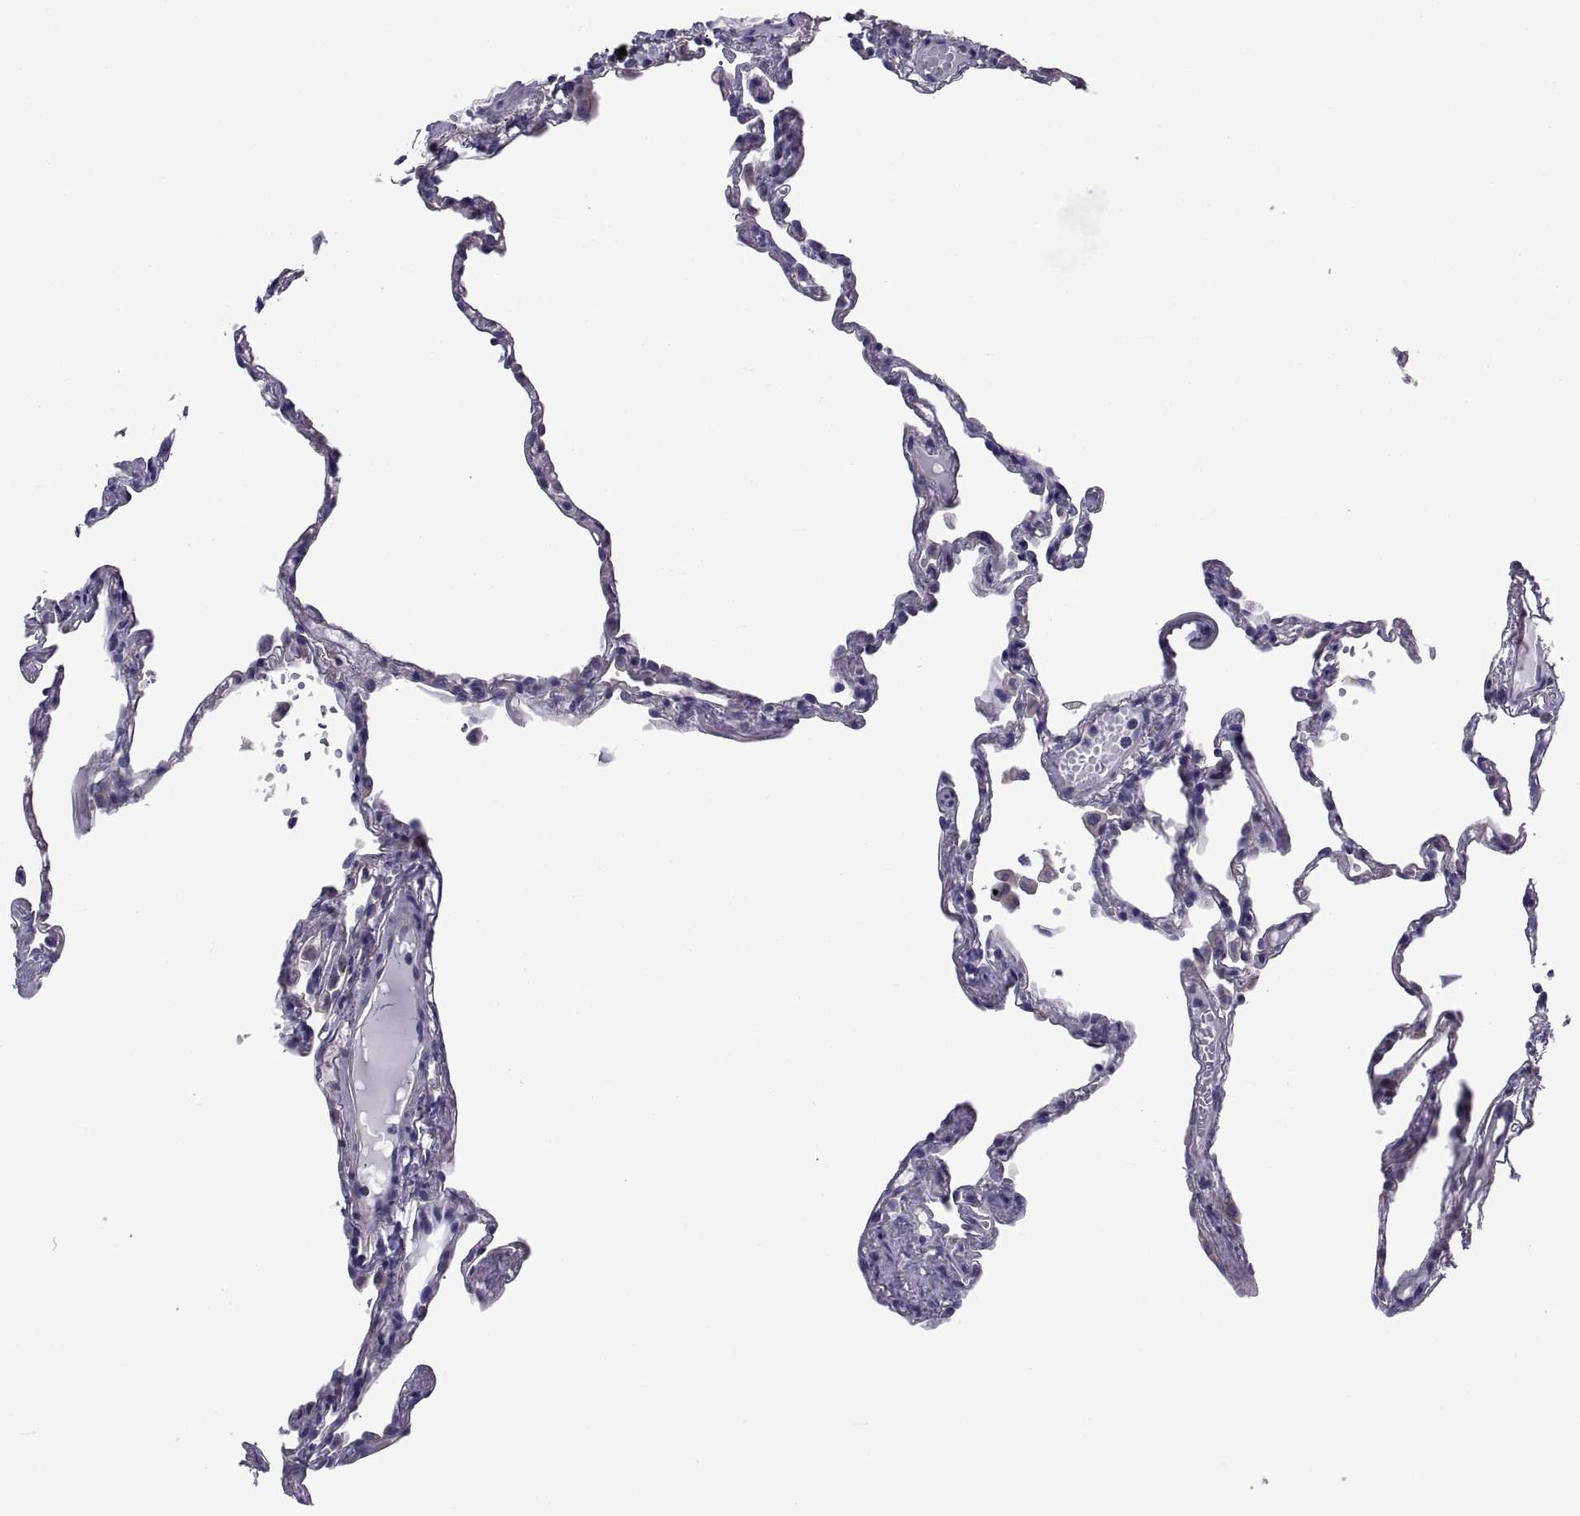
{"staining": {"intensity": "negative", "quantity": "none", "location": "none"}, "tissue": "lung", "cell_type": "Alveolar cells", "image_type": "normal", "snomed": [{"axis": "morphology", "description": "Normal tissue, NOS"}, {"axis": "topography", "description": "Lung"}], "caption": "High magnification brightfield microscopy of unremarkable lung stained with DAB (3,3'-diaminobenzidine) (brown) and counterstained with hematoxylin (blue): alveolar cells show no significant positivity. The staining is performed using DAB (3,3'-diaminobenzidine) brown chromogen with nuclei counter-stained in using hematoxylin.", "gene": "TMC3", "patient": {"sex": "male", "age": 78}}